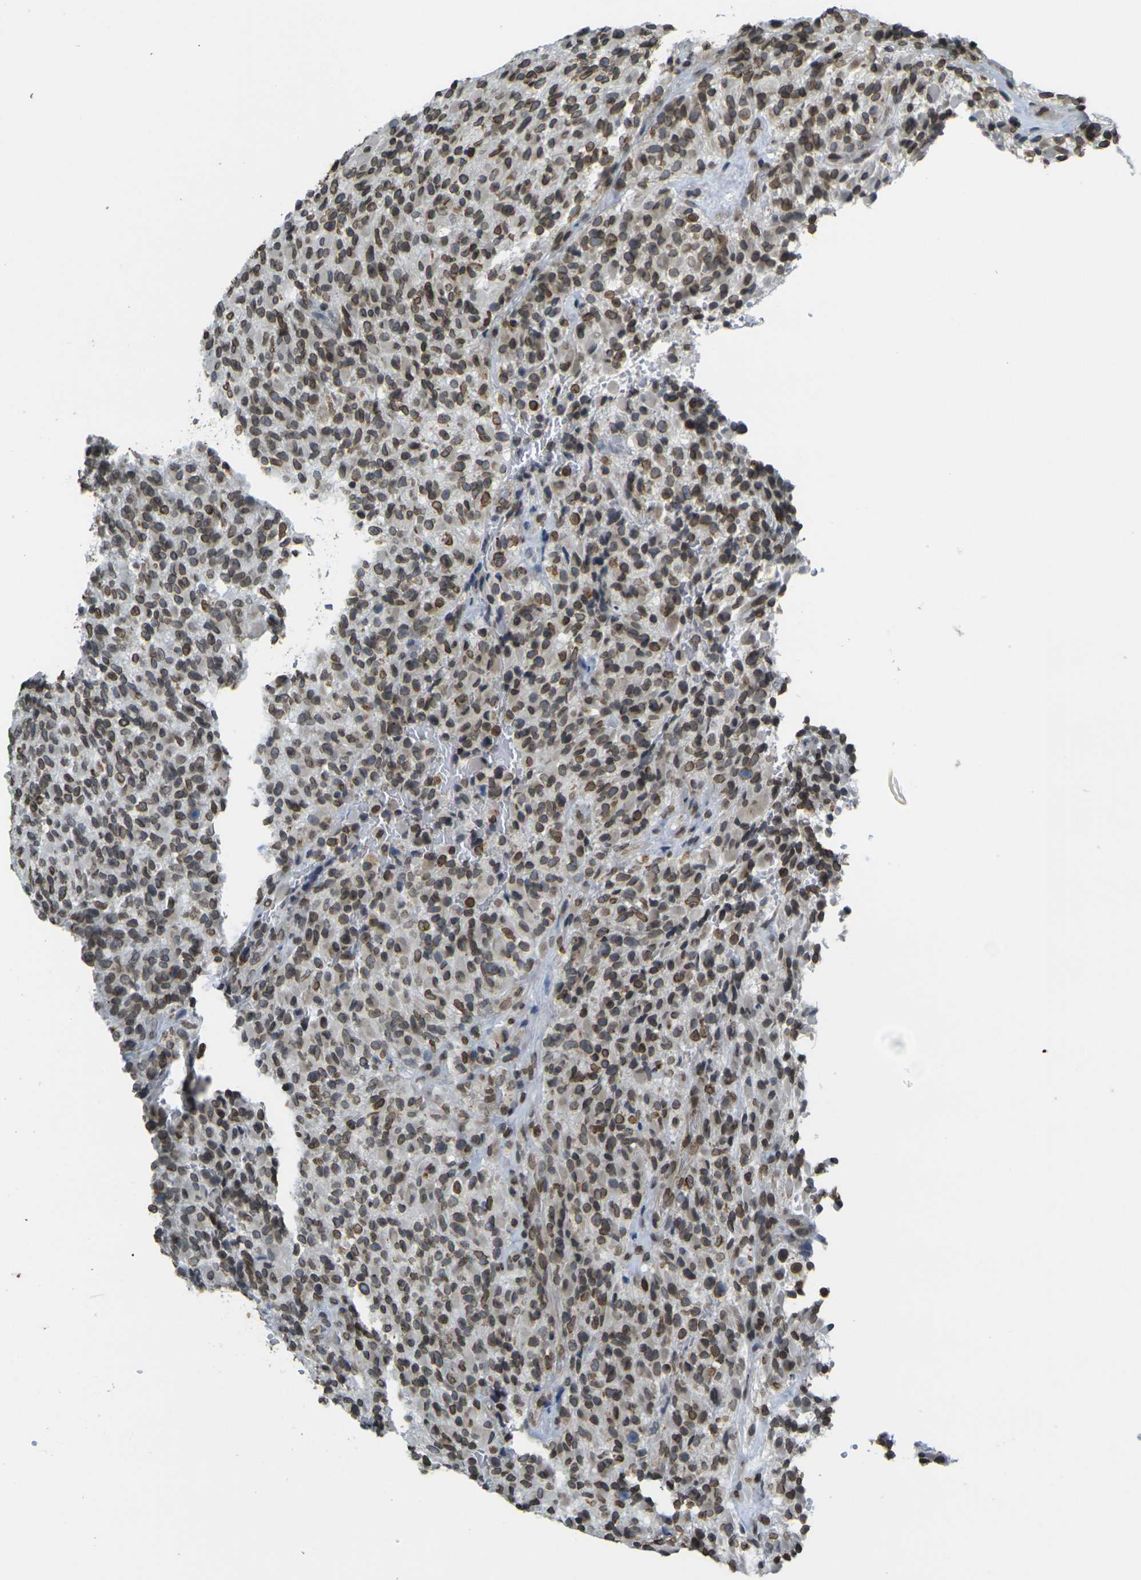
{"staining": {"intensity": "moderate", "quantity": ">75%", "location": "cytoplasmic/membranous,nuclear"}, "tissue": "glioma", "cell_type": "Tumor cells", "image_type": "cancer", "snomed": [{"axis": "morphology", "description": "Glioma, malignant, High grade"}, {"axis": "topography", "description": "Brain"}], "caption": "Immunohistochemistry image of neoplastic tissue: human high-grade glioma (malignant) stained using IHC demonstrates medium levels of moderate protein expression localized specifically in the cytoplasmic/membranous and nuclear of tumor cells, appearing as a cytoplasmic/membranous and nuclear brown color.", "gene": "BRDT", "patient": {"sex": "male", "age": 71}}